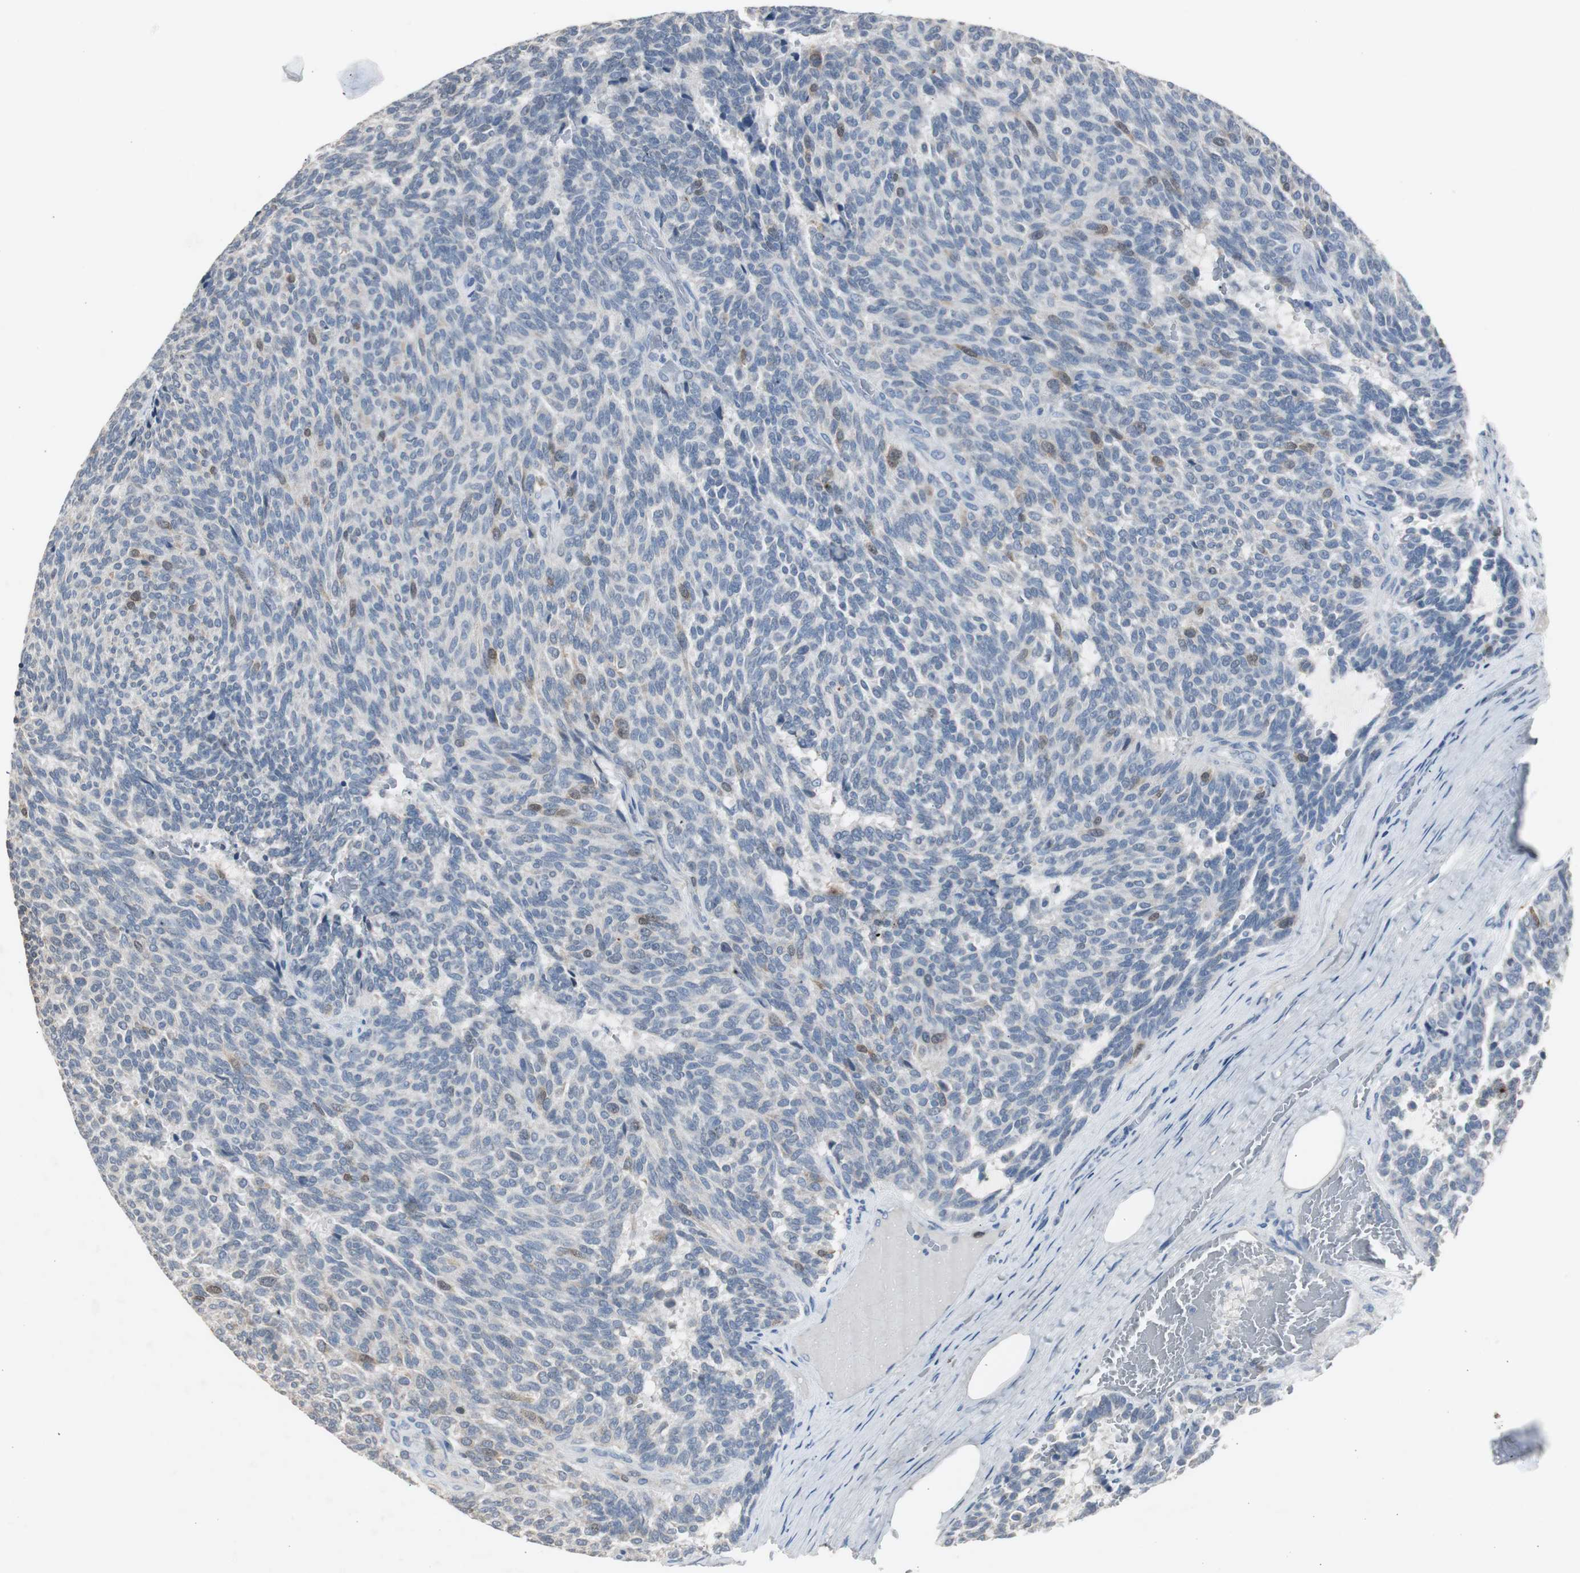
{"staining": {"intensity": "negative", "quantity": "none", "location": "none"}, "tissue": "carcinoid", "cell_type": "Tumor cells", "image_type": "cancer", "snomed": [{"axis": "morphology", "description": "Carcinoid, malignant, NOS"}, {"axis": "topography", "description": "Pancreas"}], "caption": "Malignant carcinoid was stained to show a protein in brown. There is no significant expression in tumor cells.", "gene": "TK1", "patient": {"sex": "female", "age": 54}}